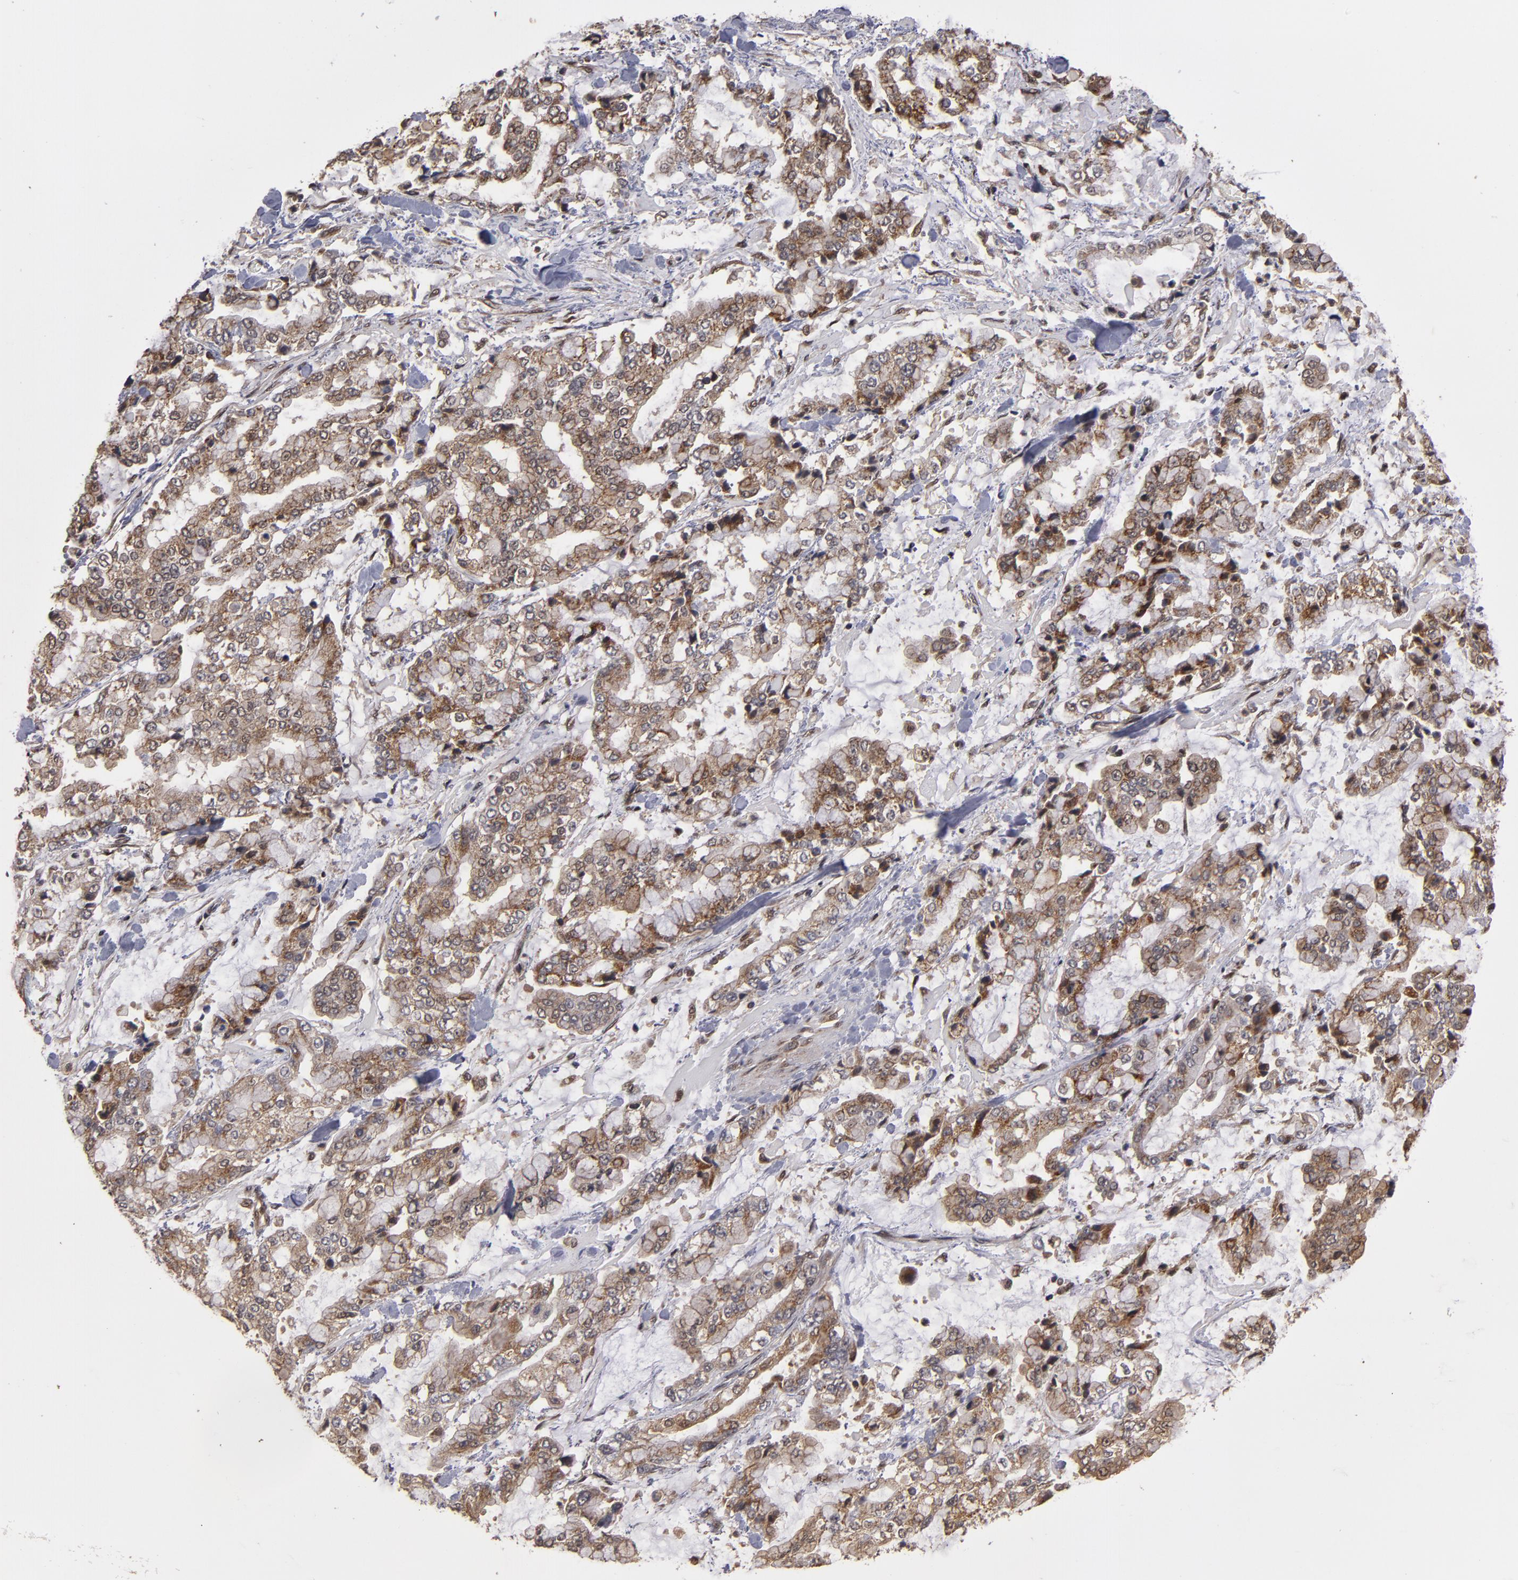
{"staining": {"intensity": "moderate", "quantity": ">75%", "location": "cytoplasmic/membranous"}, "tissue": "stomach cancer", "cell_type": "Tumor cells", "image_type": "cancer", "snomed": [{"axis": "morphology", "description": "Normal tissue, NOS"}, {"axis": "morphology", "description": "Adenocarcinoma, NOS"}, {"axis": "topography", "description": "Stomach, upper"}, {"axis": "topography", "description": "Stomach"}], "caption": "Brown immunohistochemical staining in human adenocarcinoma (stomach) shows moderate cytoplasmic/membranous positivity in approximately >75% of tumor cells.", "gene": "CUL5", "patient": {"sex": "male", "age": 76}}